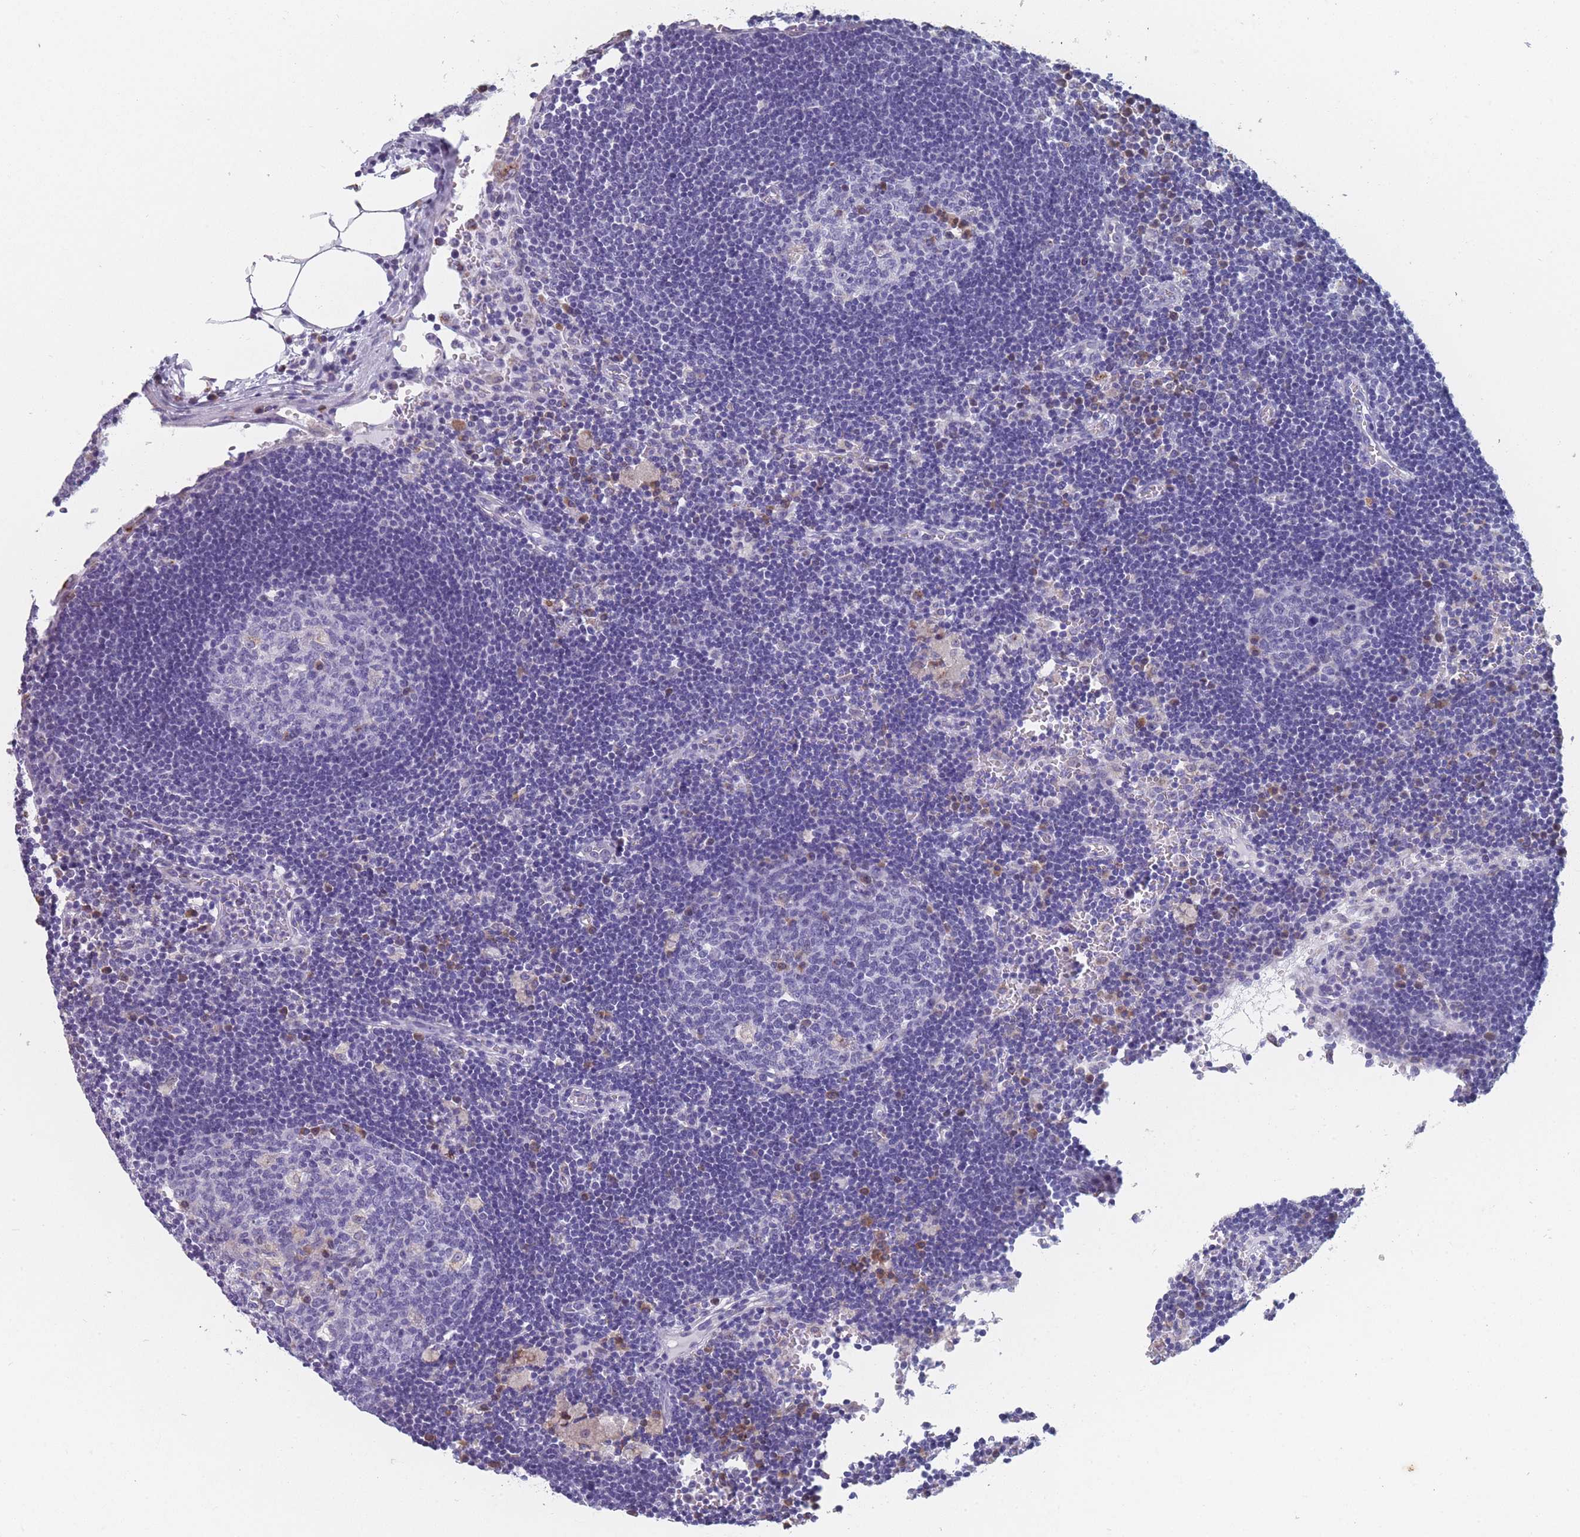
{"staining": {"intensity": "moderate", "quantity": "<25%", "location": "cytoplasmic/membranous"}, "tissue": "lymph node", "cell_type": "Germinal center cells", "image_type": "normal", "snomed": [{"axis": "morphology", "description": "Normal tissue, NOS"}, {"axis": "topography", "description": "Lymph node"}], "caption": "Normal lymph node reveals moderate cytoplasmic/membranous positivity in approximately <25% of germinal center cells, visualized by immunohistochemistry. The staining was performed using DAB (3,3'-diaminobenzidine), with brown indicating positive protein expression. Nuclei are stained blue with hematoxylin.", "gene": "TMED10", "patient": {"sex": "male", "age": 62}}